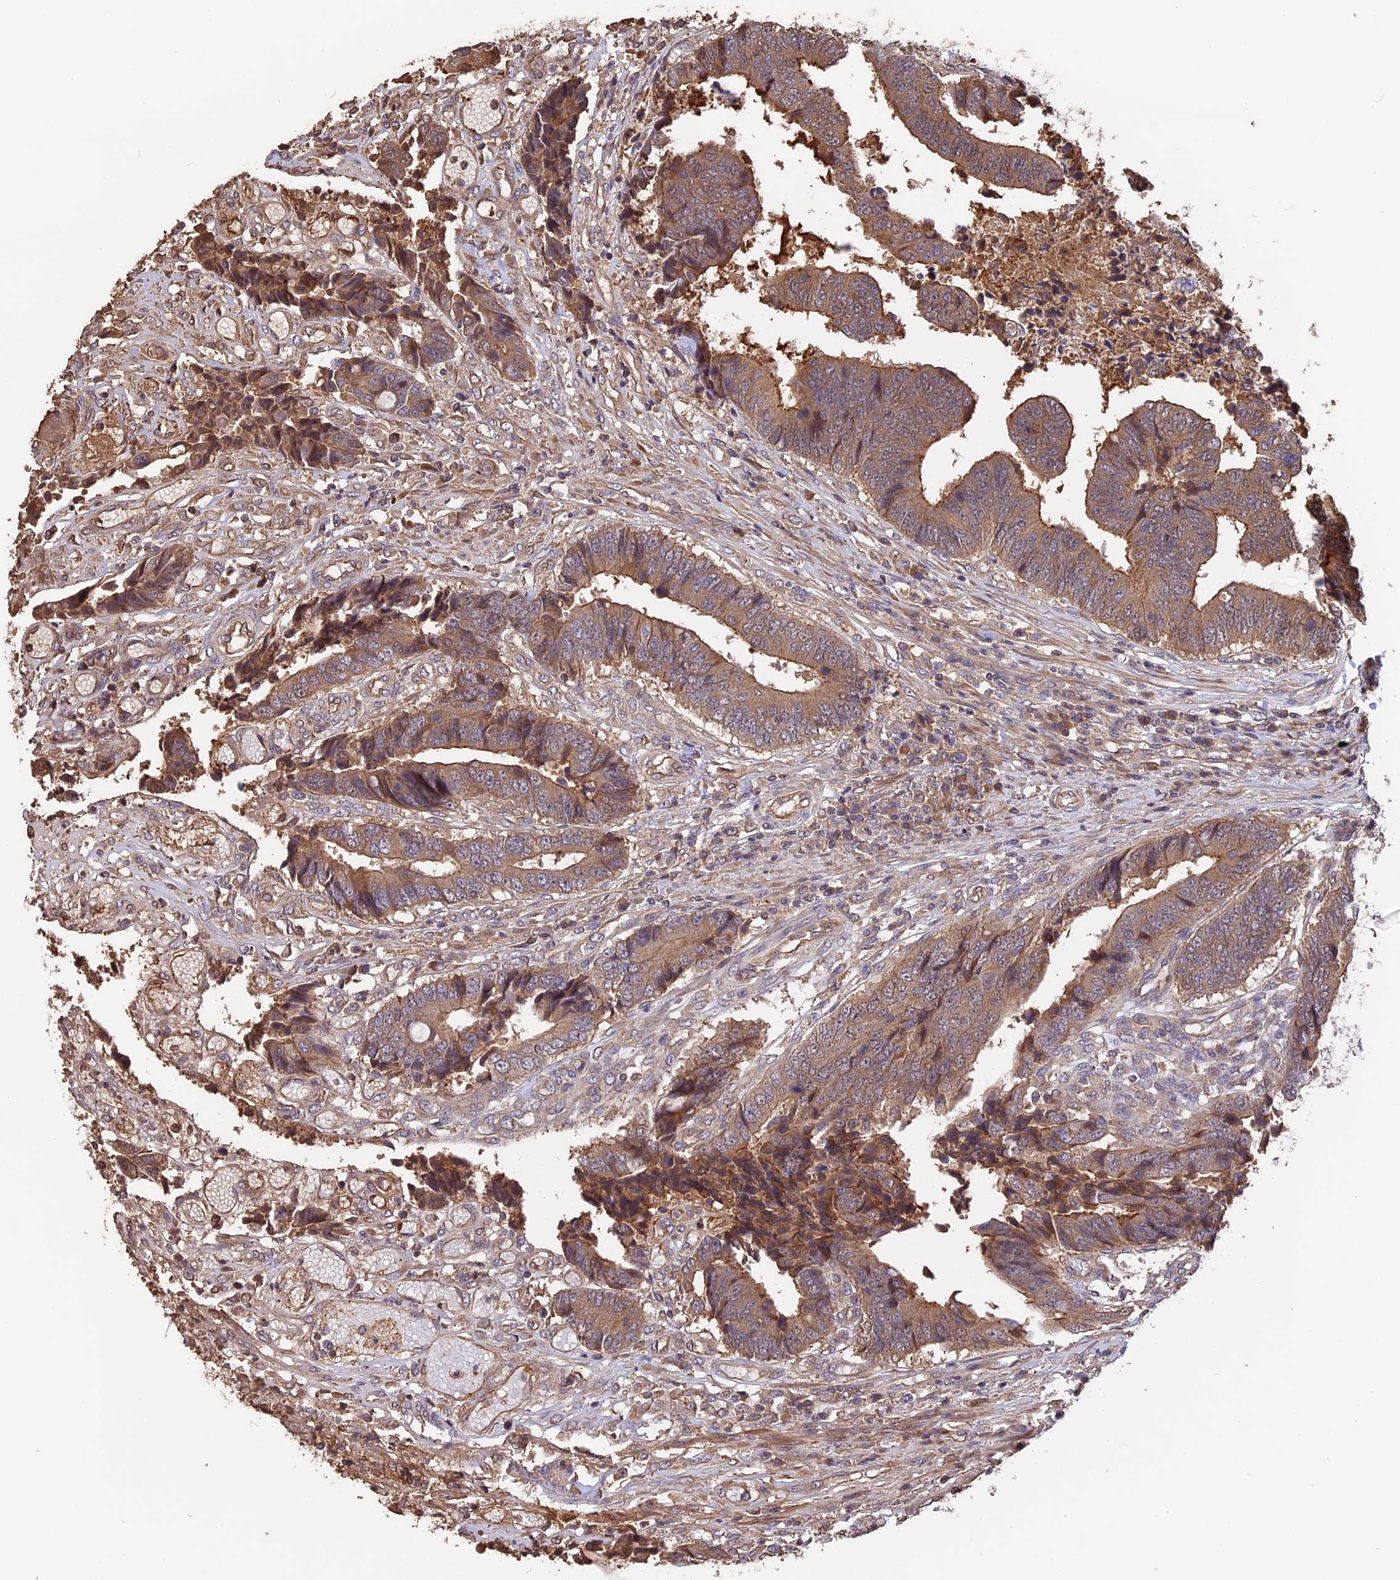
{"staining": {"intensity": "moderate", "quantity": ">75%", "location": "cytoplasmic/membranous"}, "tissue": "colorectal cancer", "cell_type": "Tumor cells", "image_type": "cancer", "snomed": [{"axis": "morphology", "description": "Adenocarcinoma, NOS"}, {"axis": "topography", "description": "Rectum"}], "caption": "IHC image of neoplastic tissue: human colorectal cancer (adenocarcinoma) stained using immunohistochemistry (IHC) reveals medium levels of moderate protein expression localized specifically in the cytoplasmic/membranous of tumor cells, appearing as a cytoplasmic/membranous brown color.", "gene": "RASAL1", "patient": {"sex": "male", "age": 84}}